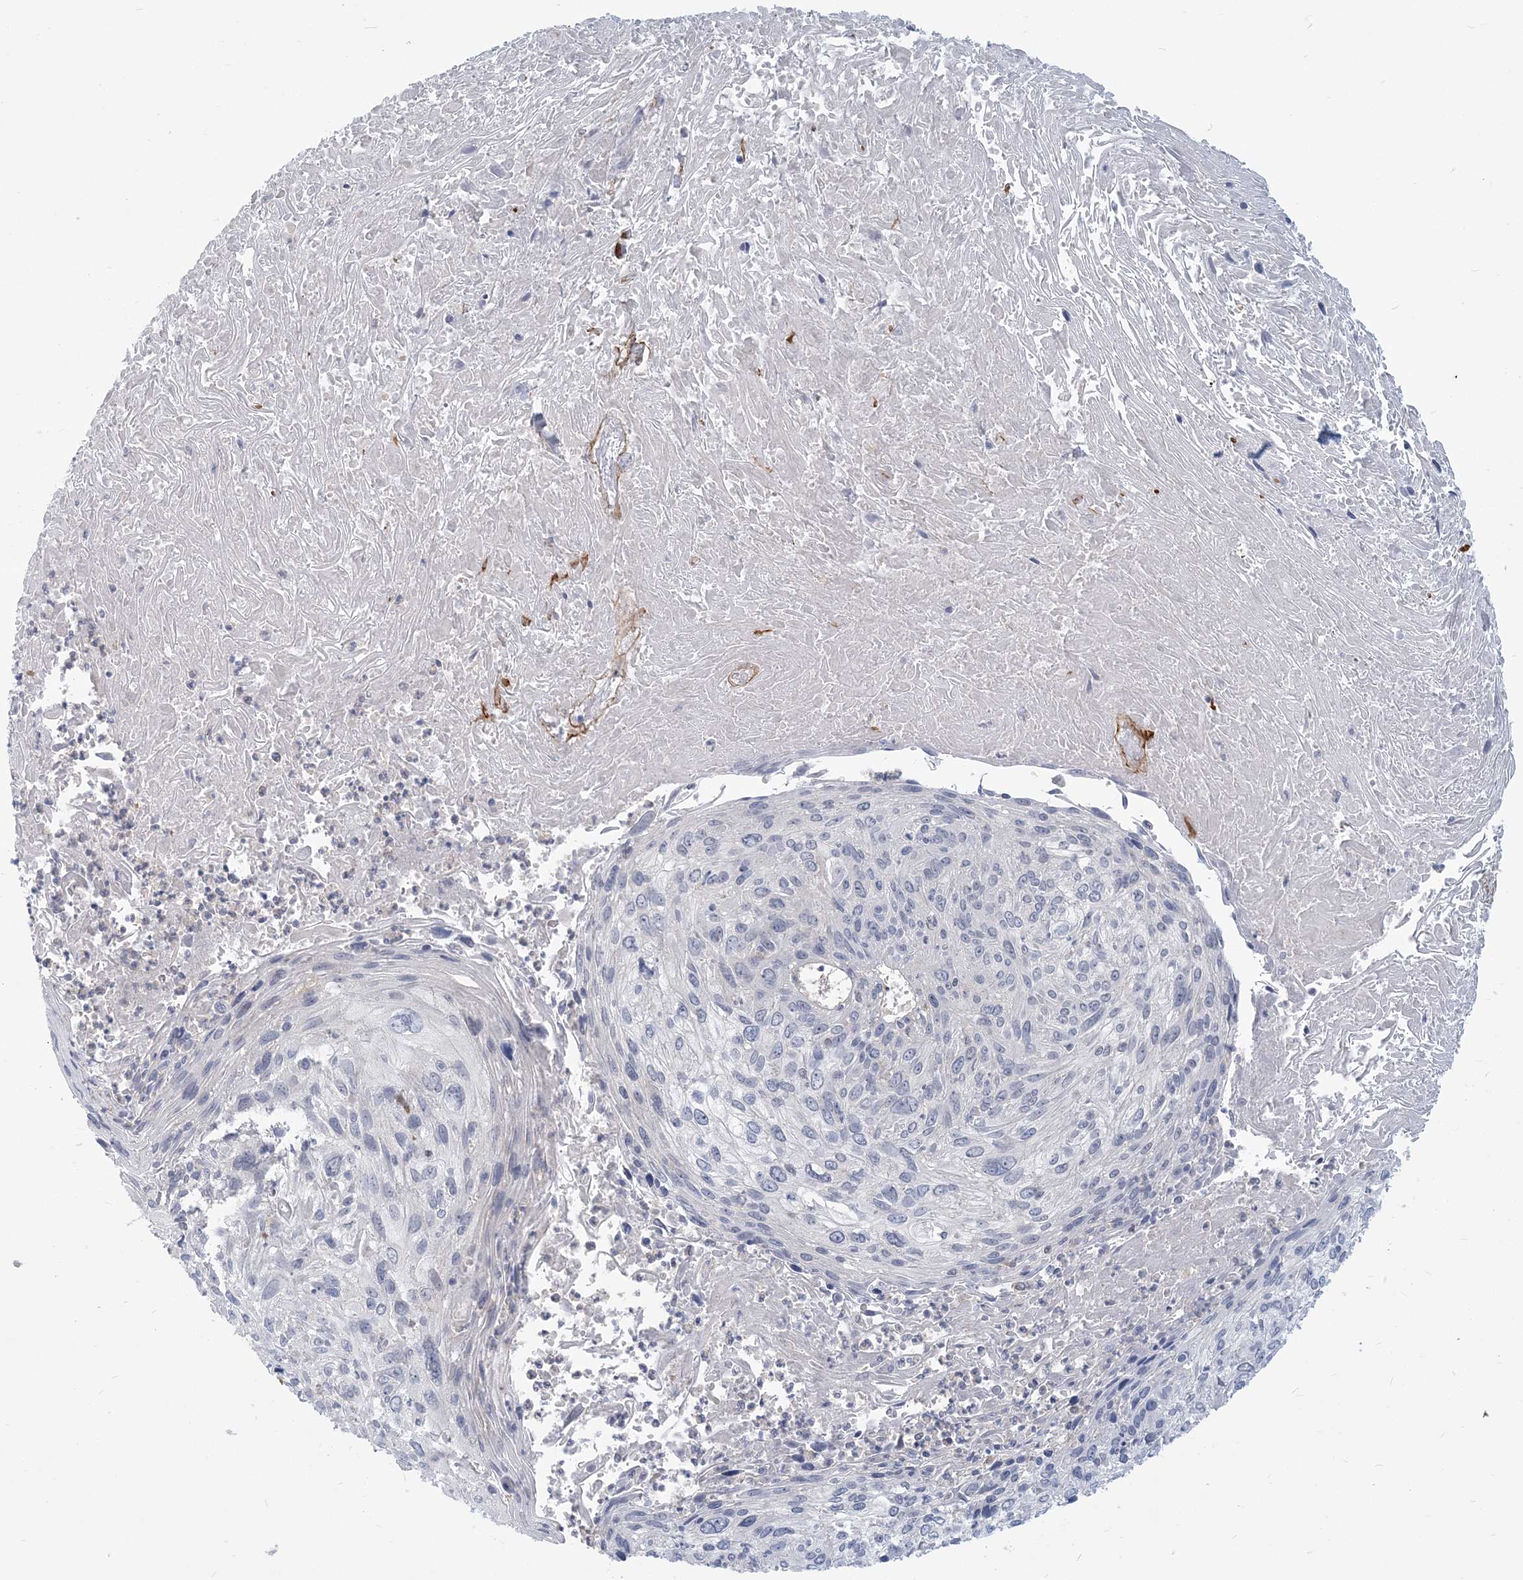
{"staining": {"intensity": "negative", "quantity": "none", "location": "none"}, "tissue": "cervical cancer", "cell_type": "Tumor cells", "image_type": "cancer", "snomed": [{"axis": "morphology", "description": "Squamous cell carcinoma, NOS"}, {"axis": "topography", "description": "Cervix"}], "caption": "The photomicrograph reveals no staining of tumor cells in squamous cell carcinoma (cervical).", "gene": "GMPPA", "patient": {"sex": "female", "age": 51}}